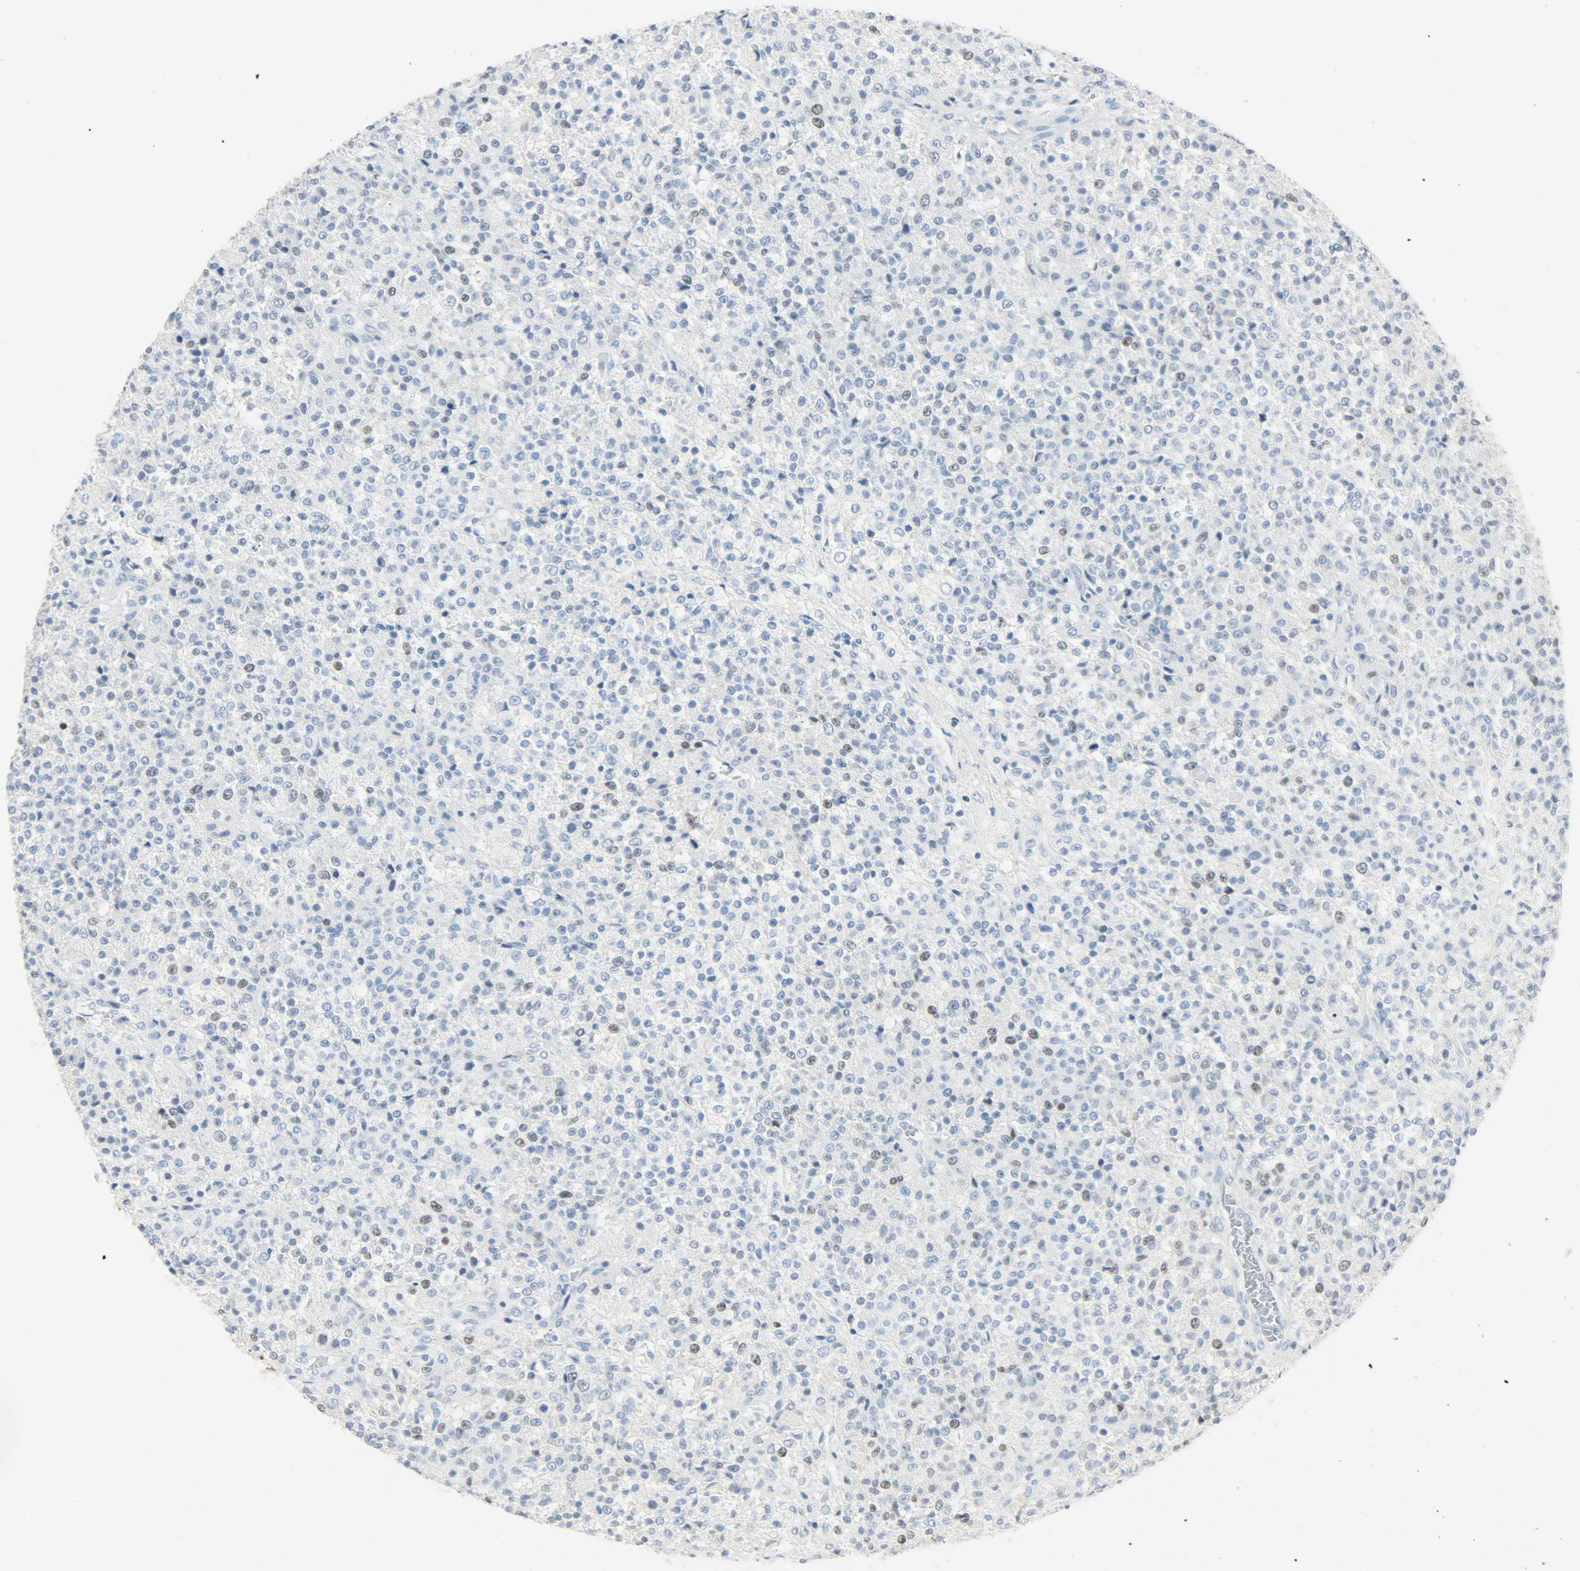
{"staining": {"intensity": "weak", "quantity": "<25%", "location": "nuclear"}, "tissue": "testis cancer", "cell_type": "Tumor cells", "image_type": "cancer", "snomed": [{"axis": "morphology", "description": "Seminoma, NOS"}, {"axis": "topography", "description": "Testis"}], "caption": "Testis seminoma was stained to show a protein in brown. There is no significant positivity in tumor cells.", "gene": "HELLS", "patient": {"sex": "male", "age": 59}}